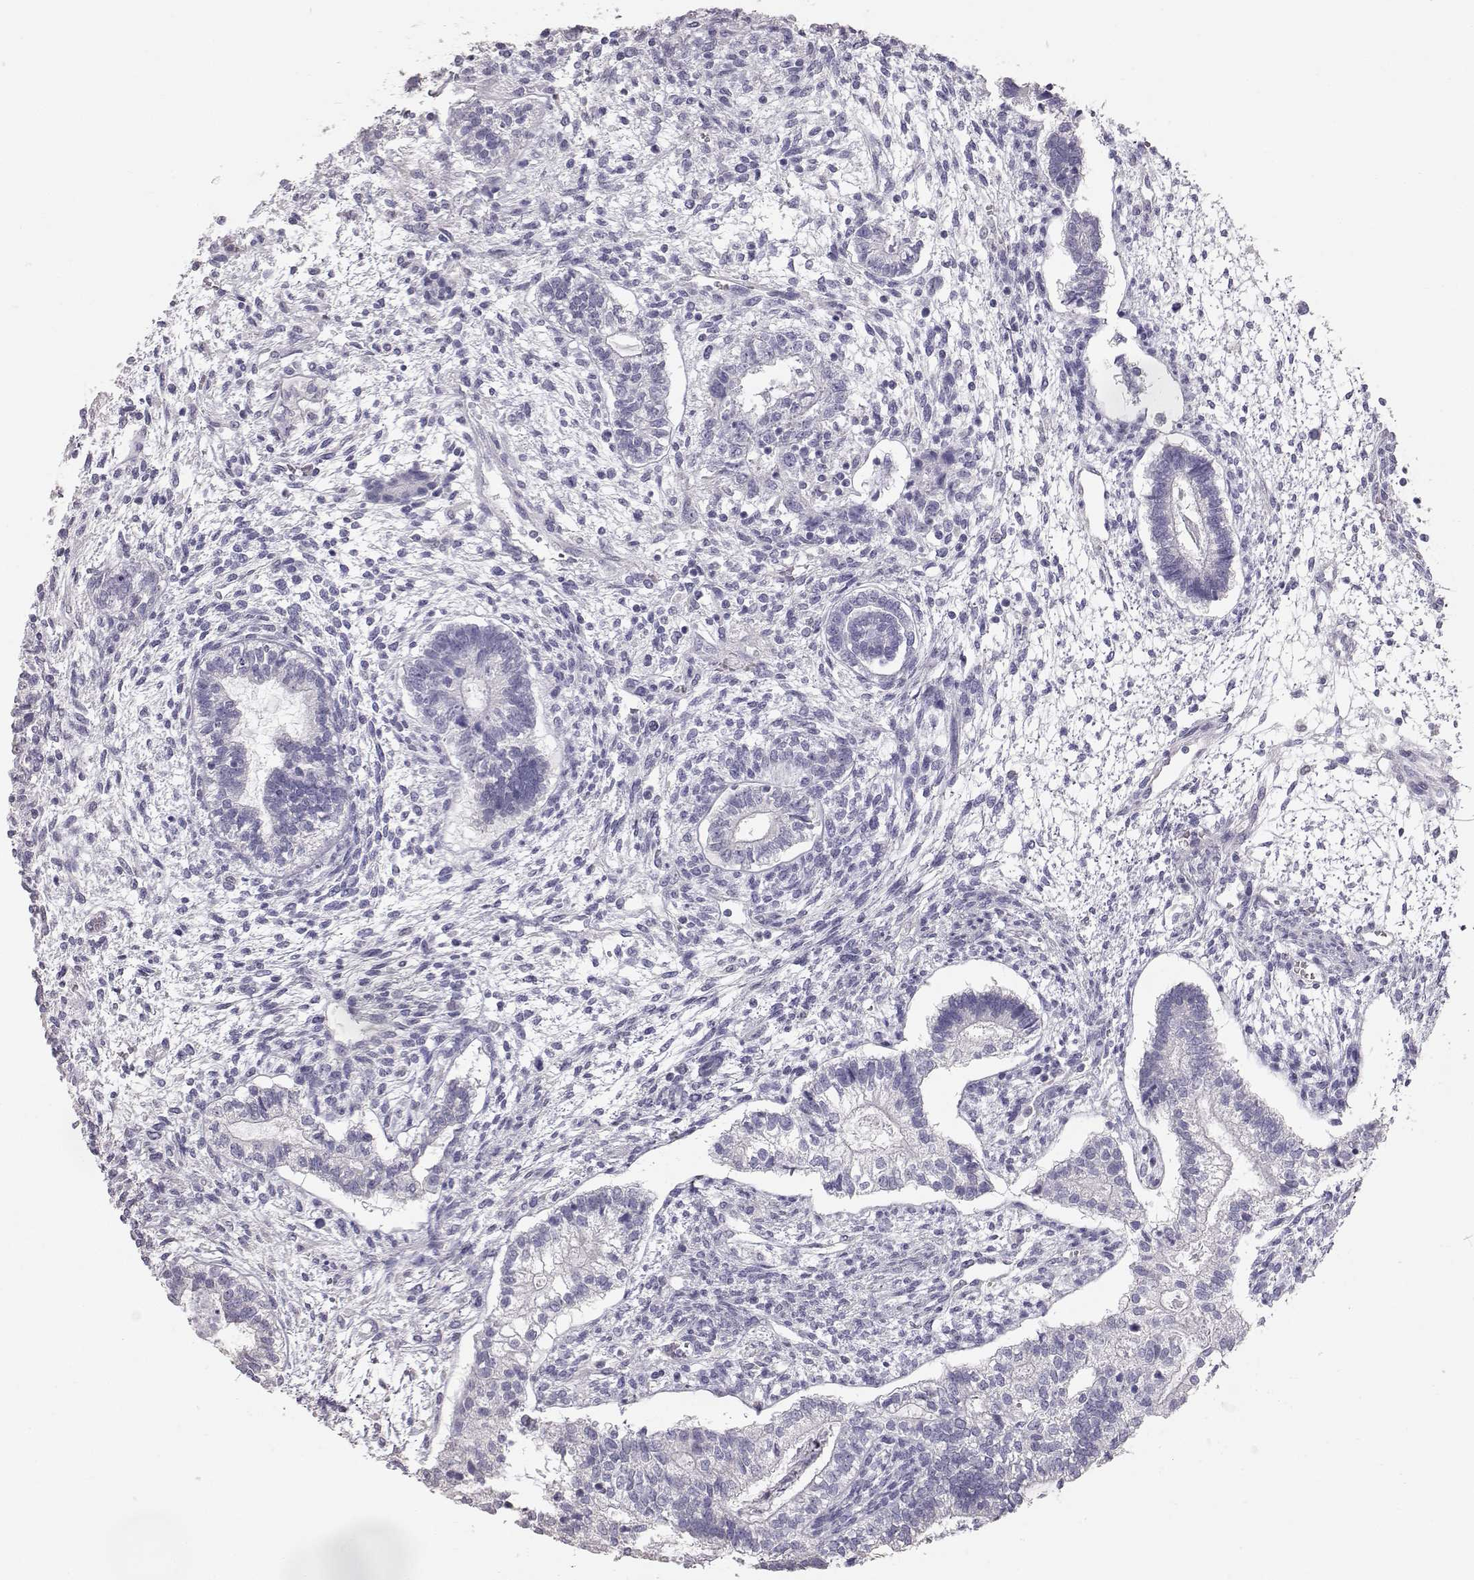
{"staining": {"intensity": "strong", "quantity": "<25%", "location": "cytoplasmic/membranous"}, "tissue": "testis cancer", "cell_type": "Tumor cells", "image_type": "cancer", "snomed": [{"axis": "morphology", "description": "Carcinoma, Embryonal, NOS"}, {"axis": "topography", "description": "Testis"}], "caption": "Immunohistochemistry (IHC) image of neoplastic tissue: human testis embryonal carcinoma stained using IHC reveals medium levels of strong protein expression localized specifically in the cytoplasmic/membranous of tumor cells, appearing as a cytoplasmic/membranous brown color.", "gene": "KRT33A", "patient": {"sex": "male", "age": 37}}